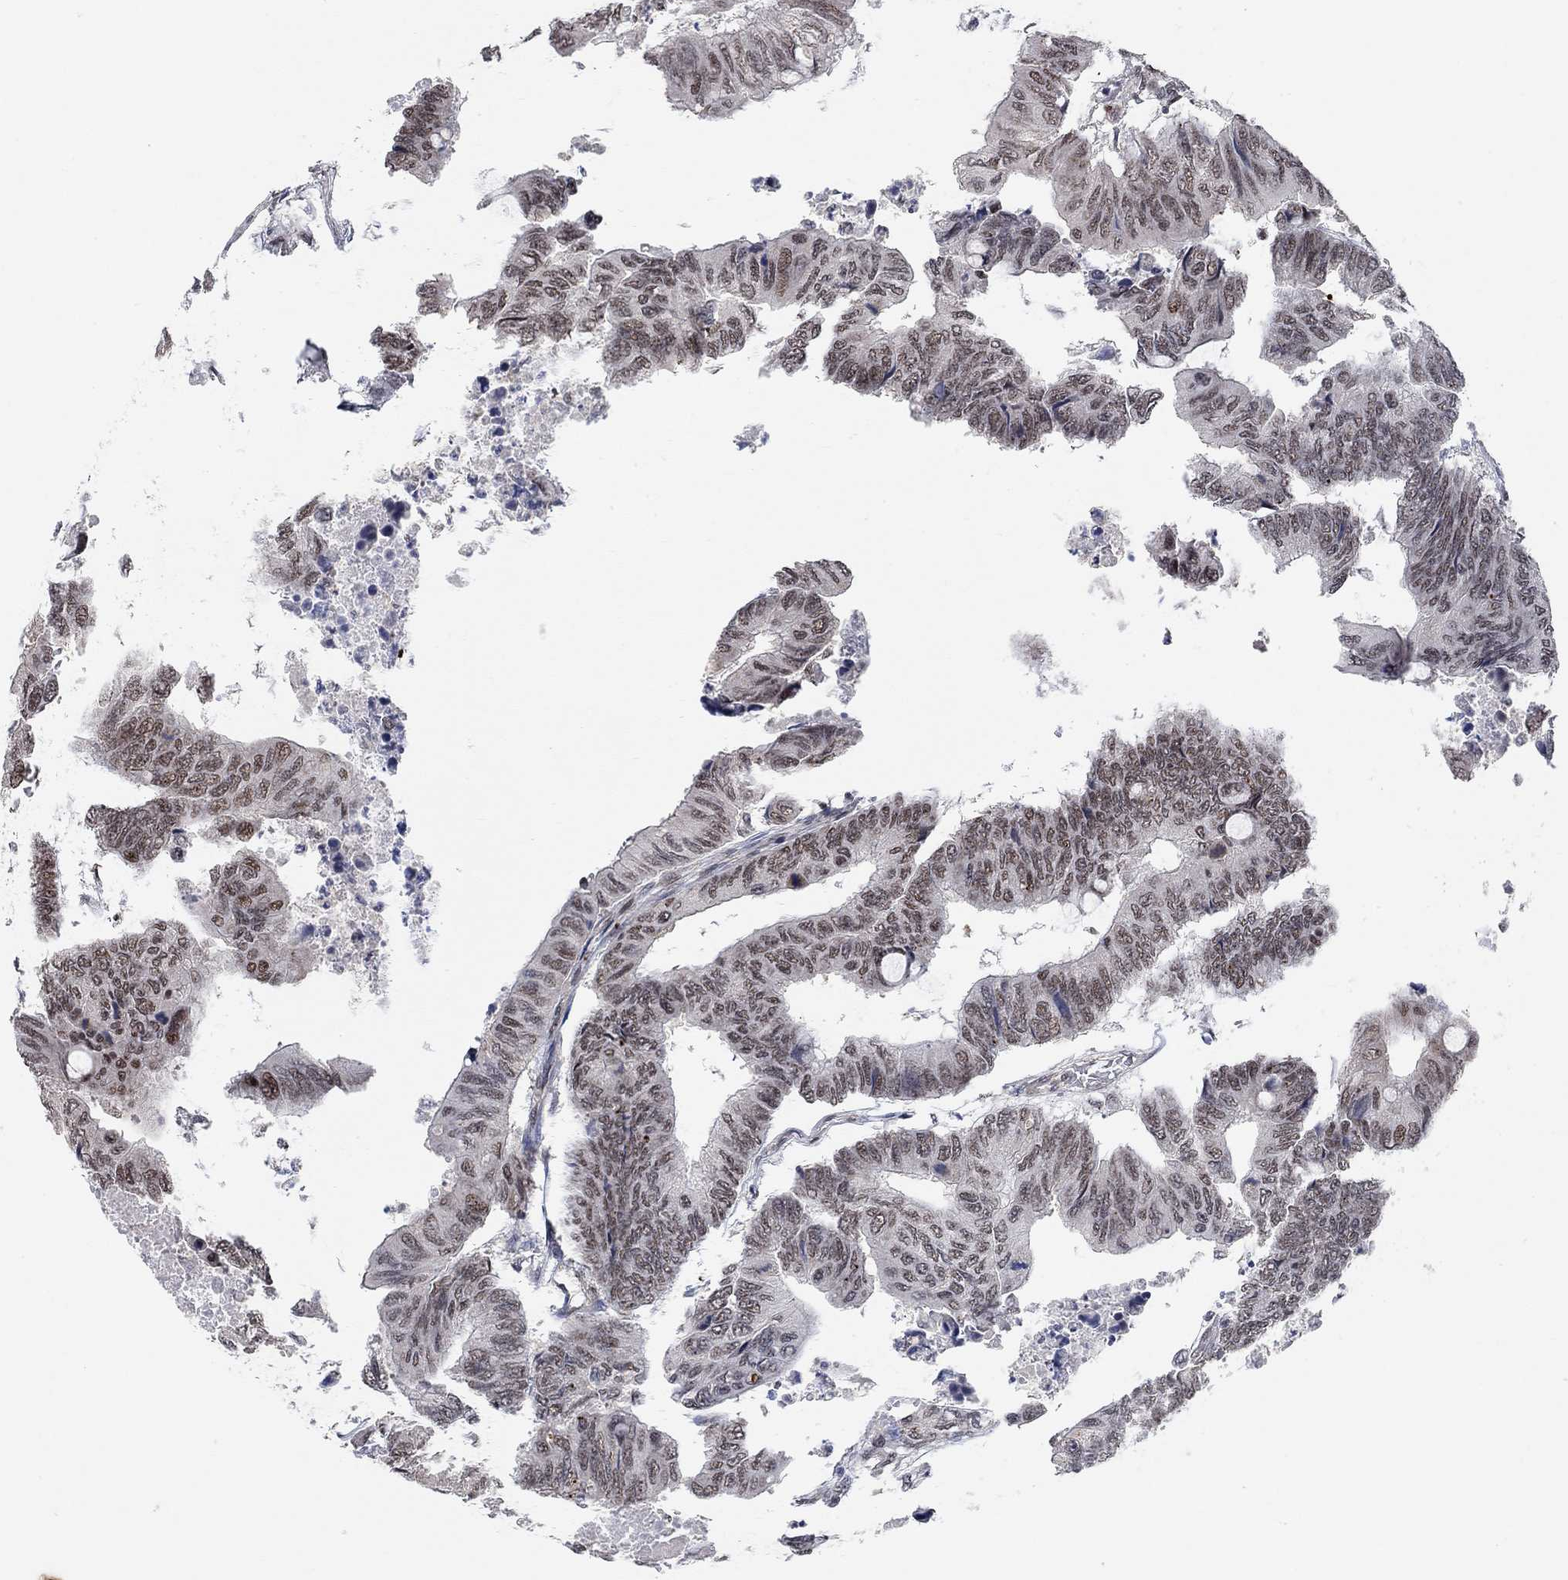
{"staining": {"intensity": "moderate", "quantity": "<25%", "location": "nuclear"}, "tissue": "colorectal cancer", "cell_type": "Tumor cells", "image_type": "cancer", "snomed": [{"axis": "morphology", "description": "Normal tissue, NOS"}, {"axis": "morphology", "description": "Adenocarcinoma, NOS"}, {"axis": "topography", "description": "Rectum"}, {"axis": "topography", "description": "Peripheral nerve tissue"}], "caption": "Moderate nuclear protein positivity is identified in approximately <25% of tumor cells in colorectal adenocarcinoma. Using DAB (3,3'-diaminobenzidine) (brown) and hematoxylin (blue) stains, captured at high magnification using brightfield microscopy.", "gene": "THAP8", "patient": {"sex": "male", "age": 92}}